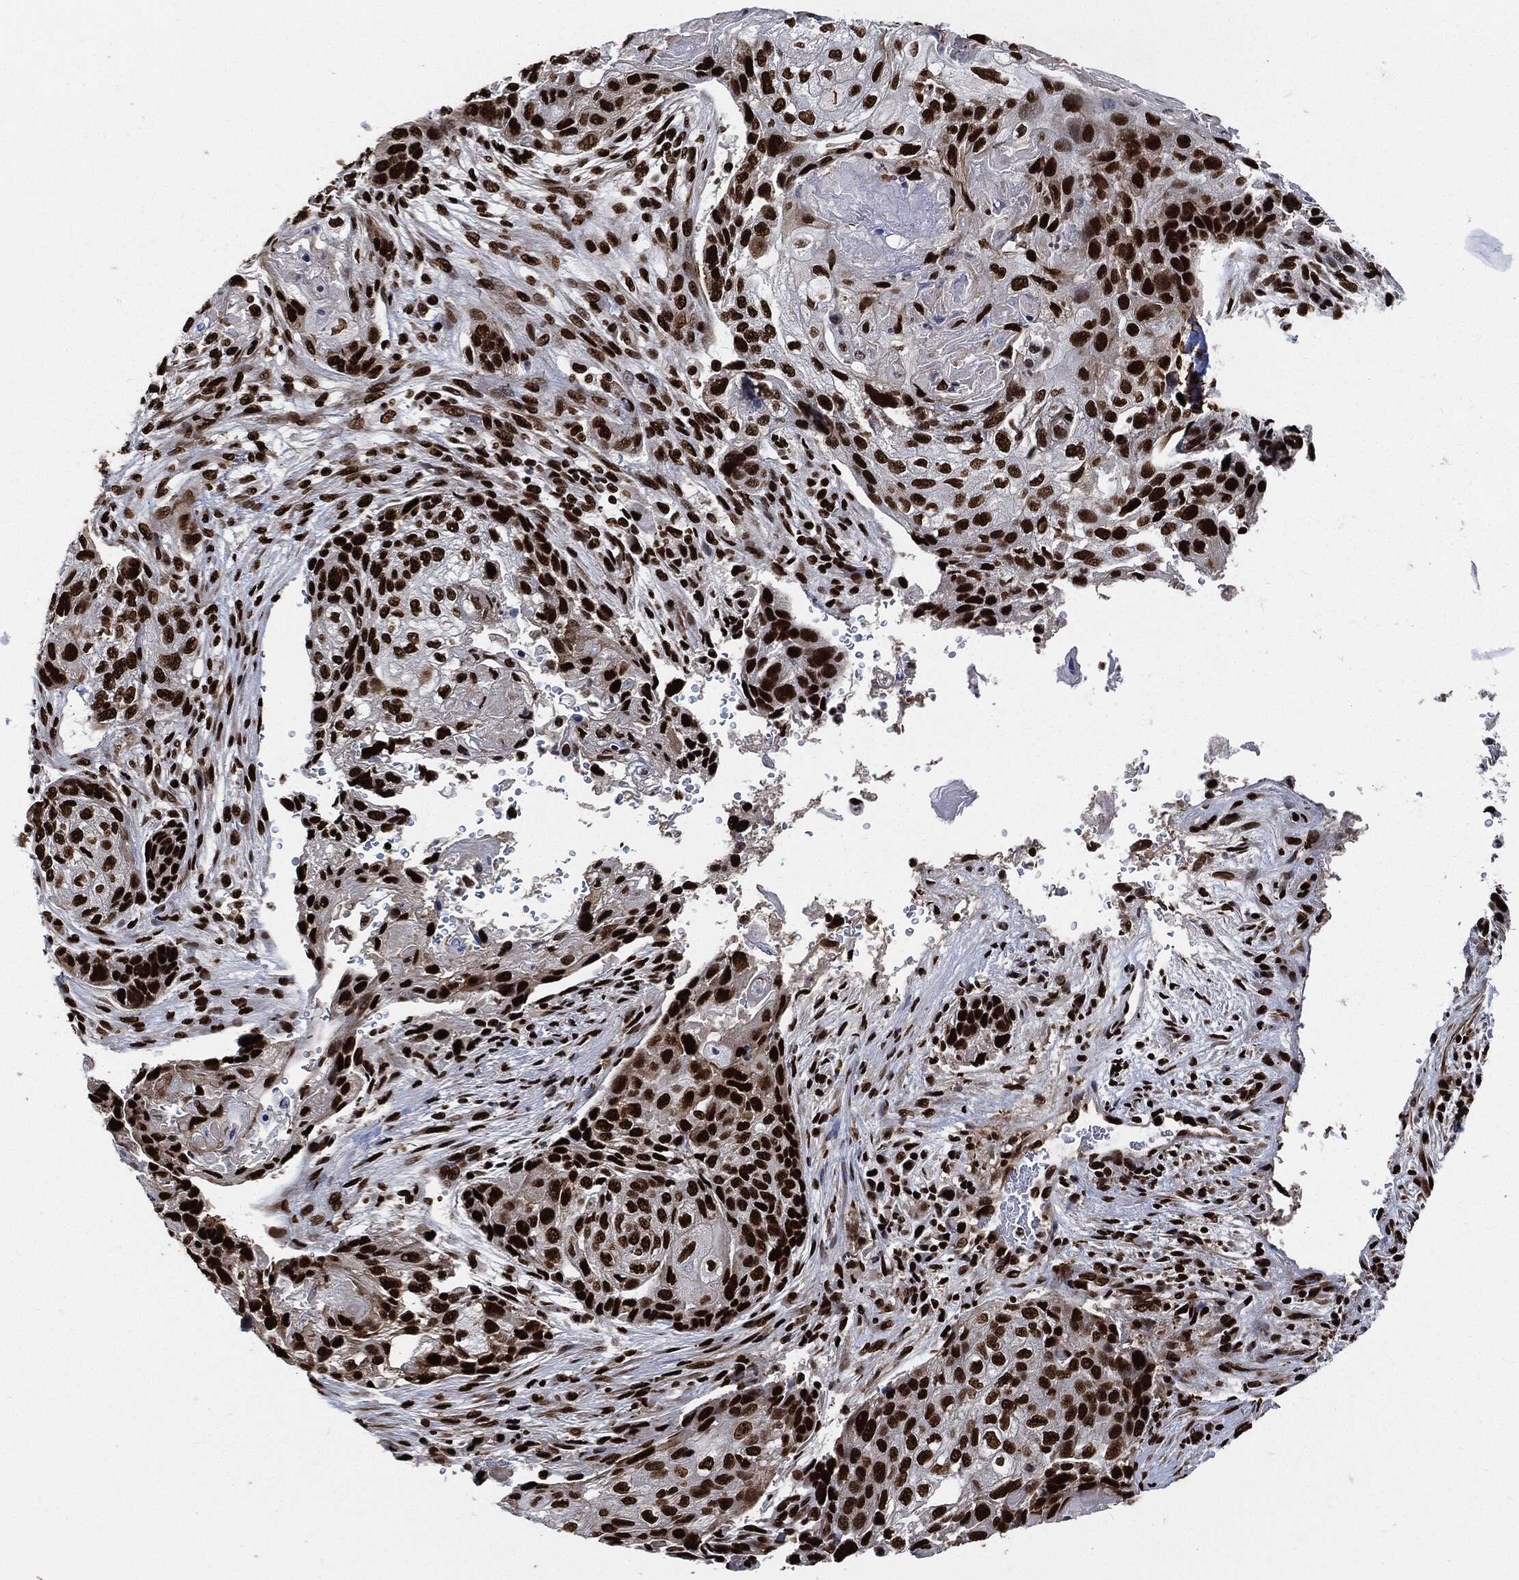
{"staining": {"intensity": "strong", "quantity": ">75%", "location": "nuclear"}, "tissue": "lung cancer", "cell_type": "Tumor cells", "image_type": "cancer", "snomed": [{"axis": "morphology", "description": "Normal tissue, NOS"}, {"axis": "morphology", "description": "Squamous cell carcinoma, NOS"}, {"axis": "topography", "description": "Bronchus"}, {"axis": "topography", "description": "Lung"}], "caption": "Immunohistochemistry histopathology image of lung cancer (squamous cell carcinoma) stained for a protein (brown), which demonstrates high levels of strong nuclear expression in approximately >75% of tumor cells.", "gene": "RECQL", "patient": {"sex": "male", "age": 69}}